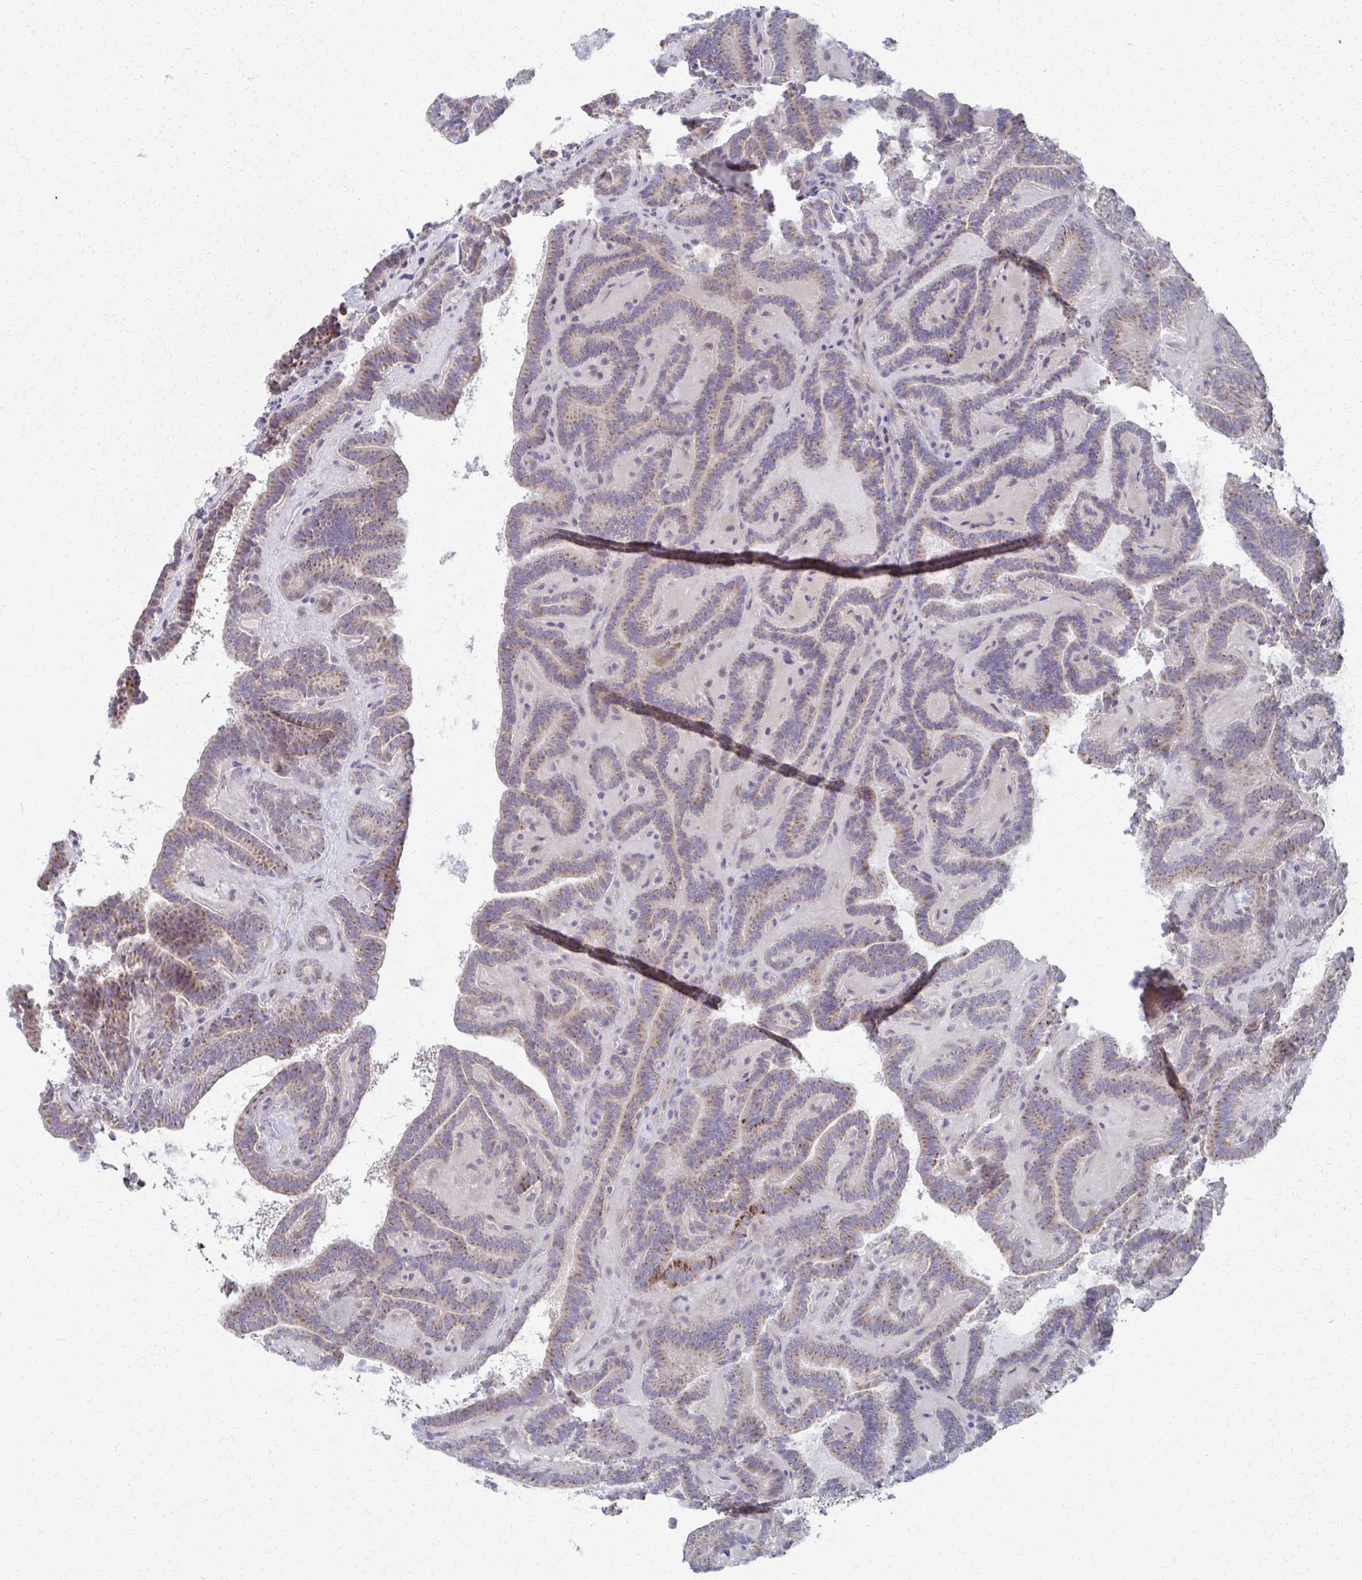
{"staining": {"intensity": "moderate", "quantity": ">75%", "location": "cytoplasmic/membranous"}, "tissue": "thyroid cancer", "cell_type": "Tumor cells", "image_type": "cancer", "snomed": [{"axis": "morphology", "description": "Papillary adenocarcinoma, NOS"}, {"axis": "topography", "description": "Thyroid gland"}], "caption": "Immunohistochemical staining of human papillary adenocarcinoma (thyroid) exhibits medium levels of moderate cytoplasmic/membranous protein expression in about >75% of tumor cells.", "gene": "FAHD1", "patient": {"sex": "female", "age": 21}}